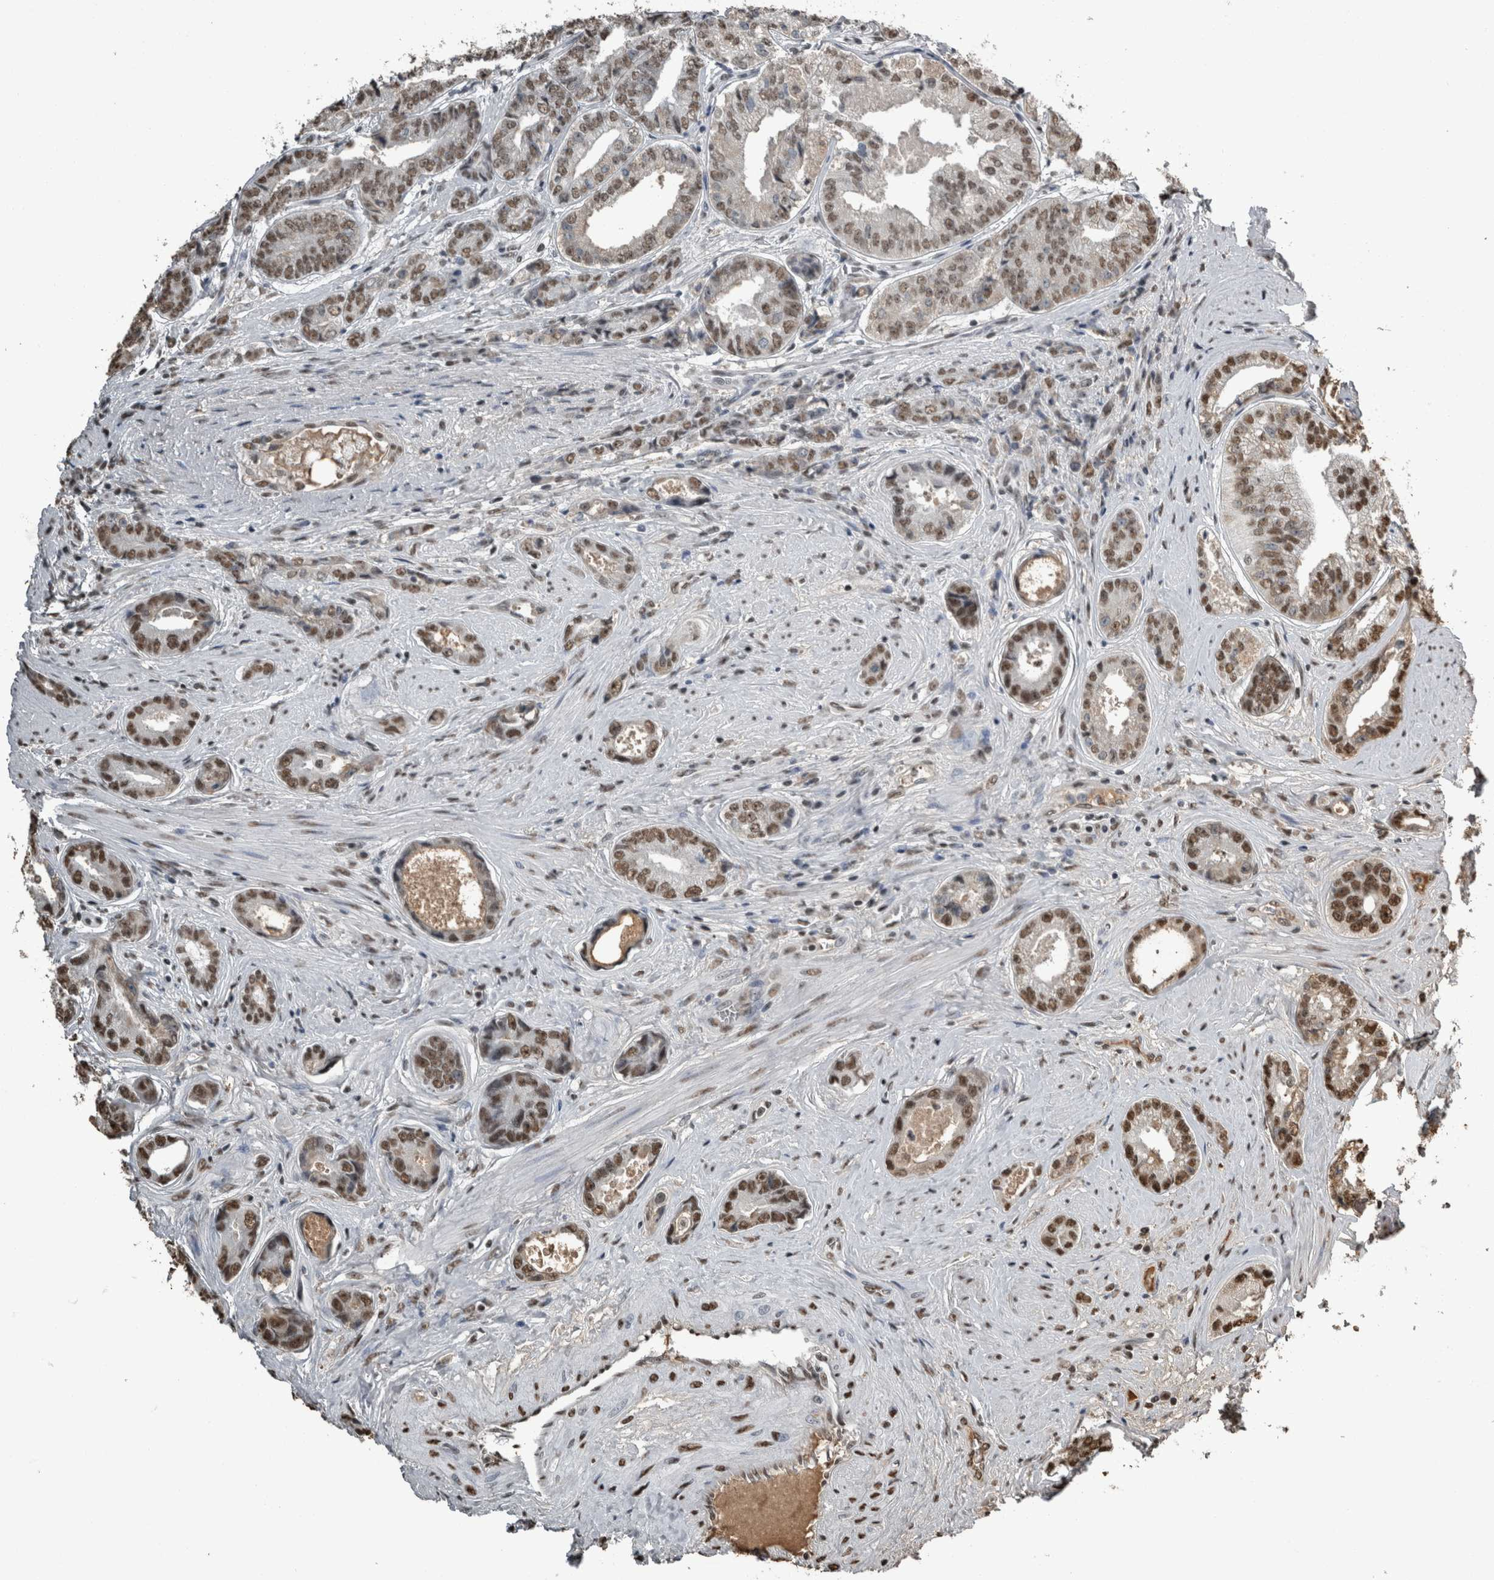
{"staining": {"intensity": "moderate", "quantity": ">75%", "location": "nuclear"}, "tissue": "prostate cancer", "cell_type": "Tumor cells", "image_type": "cancer", "snomed": [{"axis": "morphology", "description": "Adenocarcinoma, High grade"}, {"axis": "topography", "description": "Prostate"}], "caption": "Human high-grade adenocarcinoma (prostate) stained with a protein marker exhibits moderate staining in tumor cells.", "gene": "TGS1", "patient": {"sex": "male", "age": 61}}